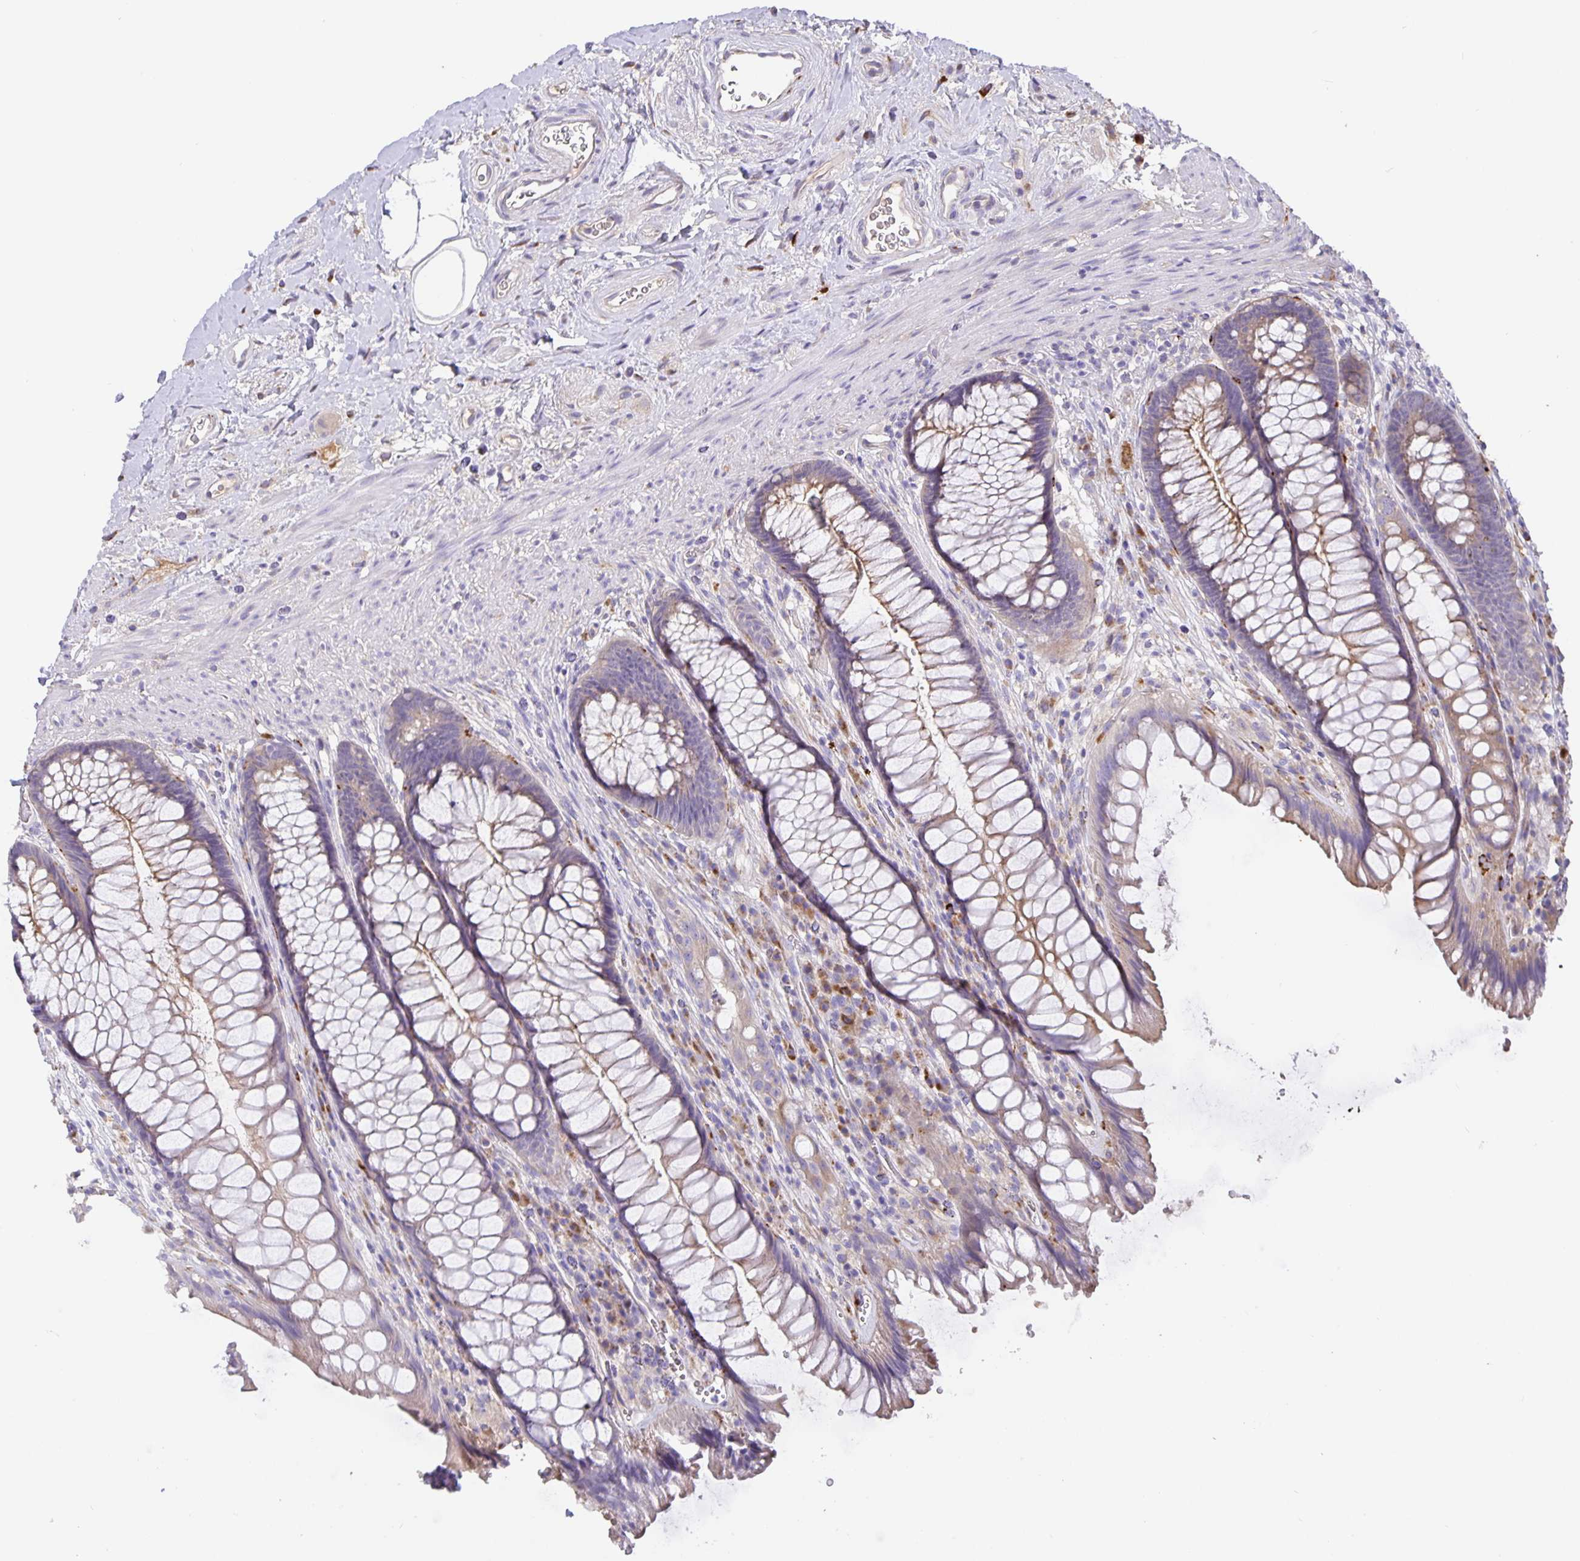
{"staining": {"intensity": "moderate", "quantity": "<25%", "location": "cytoplasmic/membranous"}, "tissue": "rectum", "cell_type": "Glandular cells", "image_type": "normal", "snomed": [{"axis": "morphology", "description": "Normal tissue, NOS"}, {"axis": "topography", "description": "Rectum"}], "caption": "Immunohistochemical staining of unremarkable human rectum displays <25% levels of moderate cytoplasmic/membranous protein staining in approximately <25% of glandular cells.", "gene": "EML6", "patient": {"sex": "male", "age": 53}}